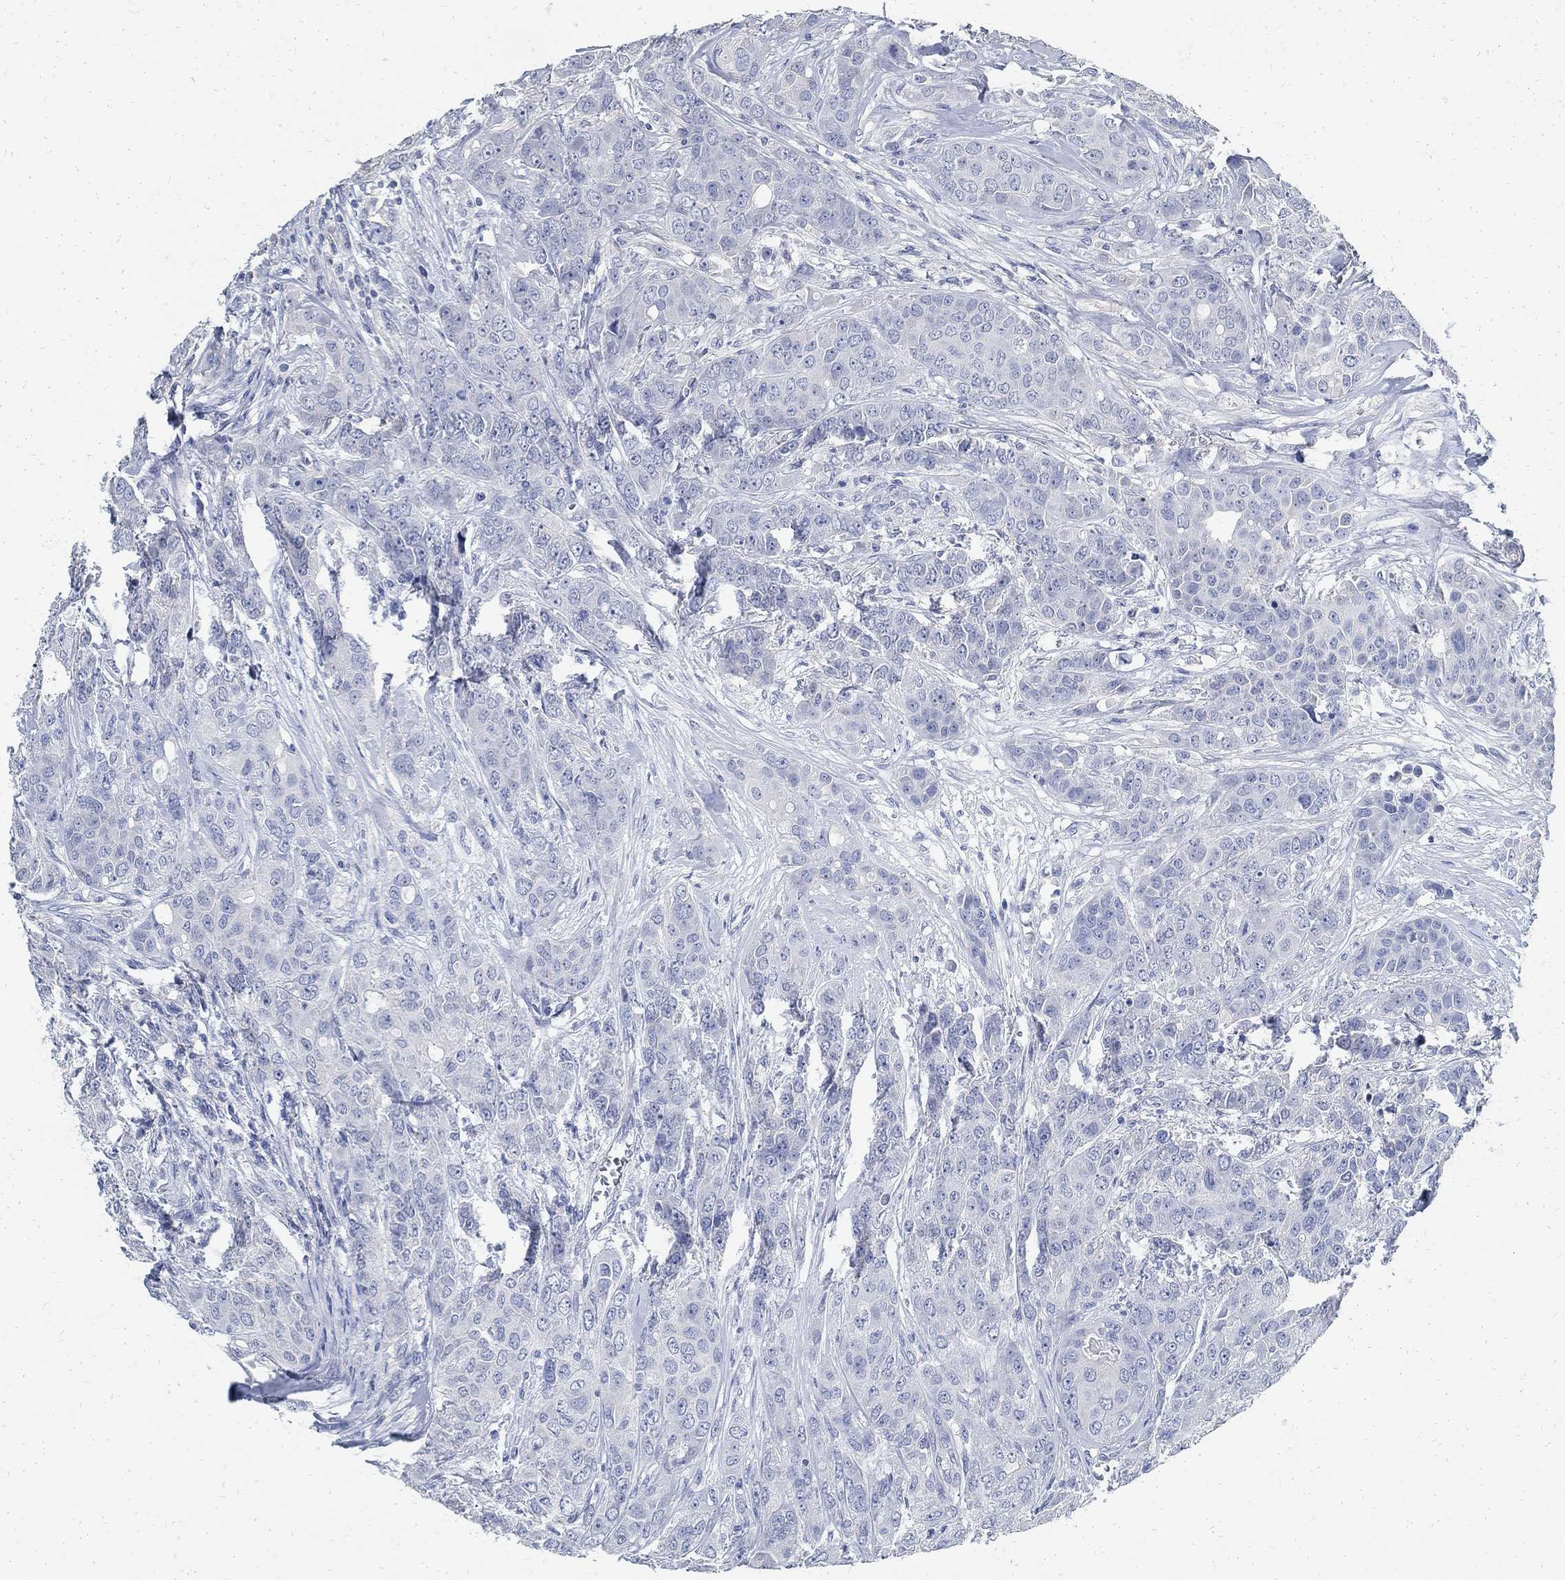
{"staining": {"intensity": "negative", "quantity": "none", "location": "none"}, "tissue": "breast cancer", "cell_type": "Tumor cells", "image_type": "cancer", "snomed": [{"axis": "morphology", "description": "Duct carcinoma"}, {"axis": "topography", "description": "Breast"}], "caption": "This is a histopathology image of immunohistochemistry (IHC) staining of invasive ductal carcinoma (breast), which shows no staining in tumor cells. (DAB IHC visualized using brightfield microscopy, high magnification).", "gene": "PRX", "patient": {"sex": "female", "age": 43}}